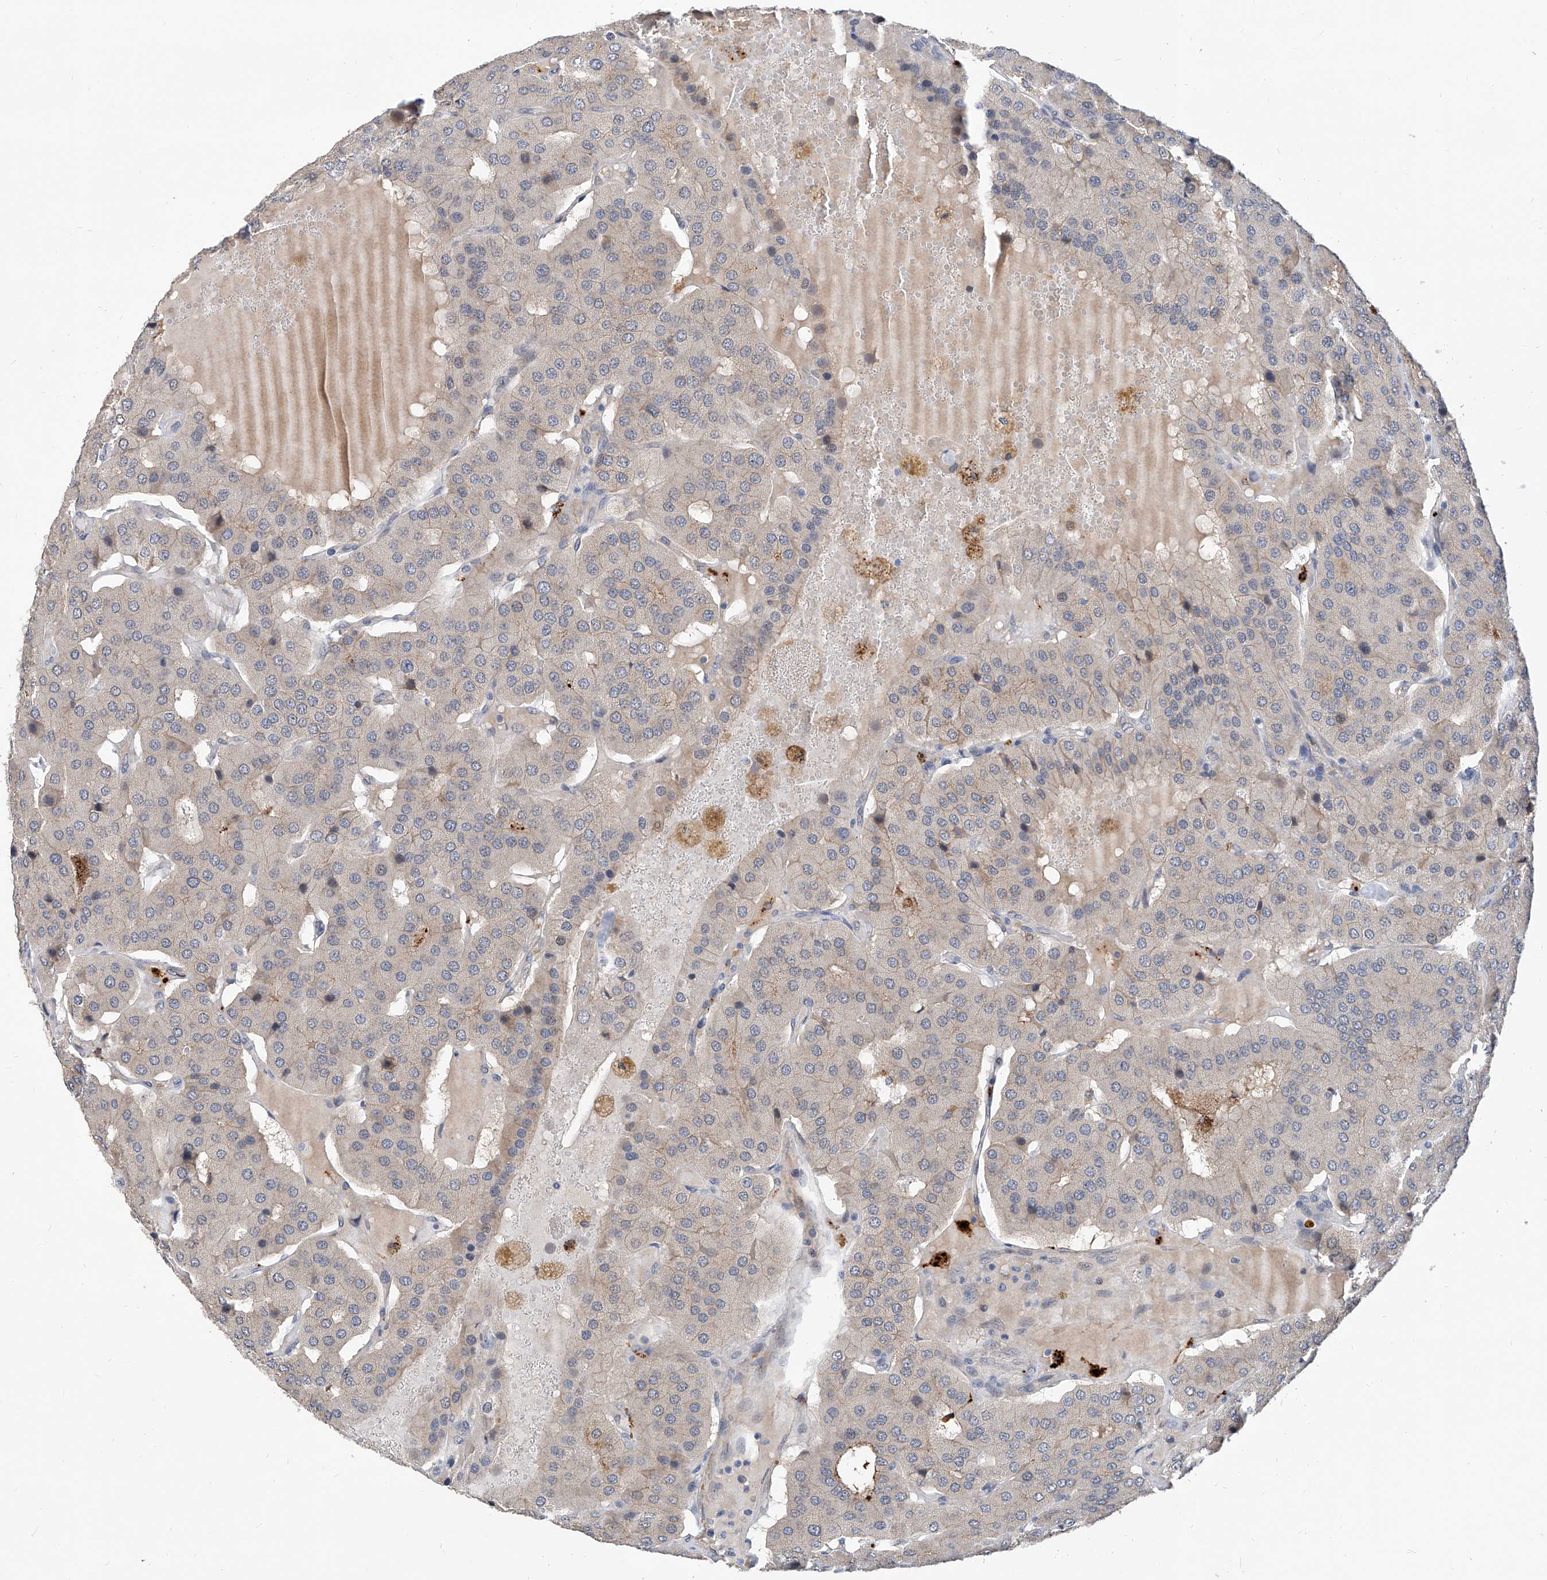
{"staining": {"intensity": "weak", "quantity": "<25%", "location": "cytoplasmic/membranous"}, "tissue": "parathyroid gland", "cell_type": "Glandular cells", "image_type": "normal", "snomed": [{"axis": "morphology", "description": "Normal tissue, NOS"}, {"axis": "morphology", "description": "Adenoma, NOS"}, {"axis": "topography", "description": "Parathyroid gland"}], "caption": "This is an IHC image of unremarkable human parathyroid gland. There is no staining in glandular cells.", "gene": "MAGEE2", "patient": {"sex": "female", "age": 86}}